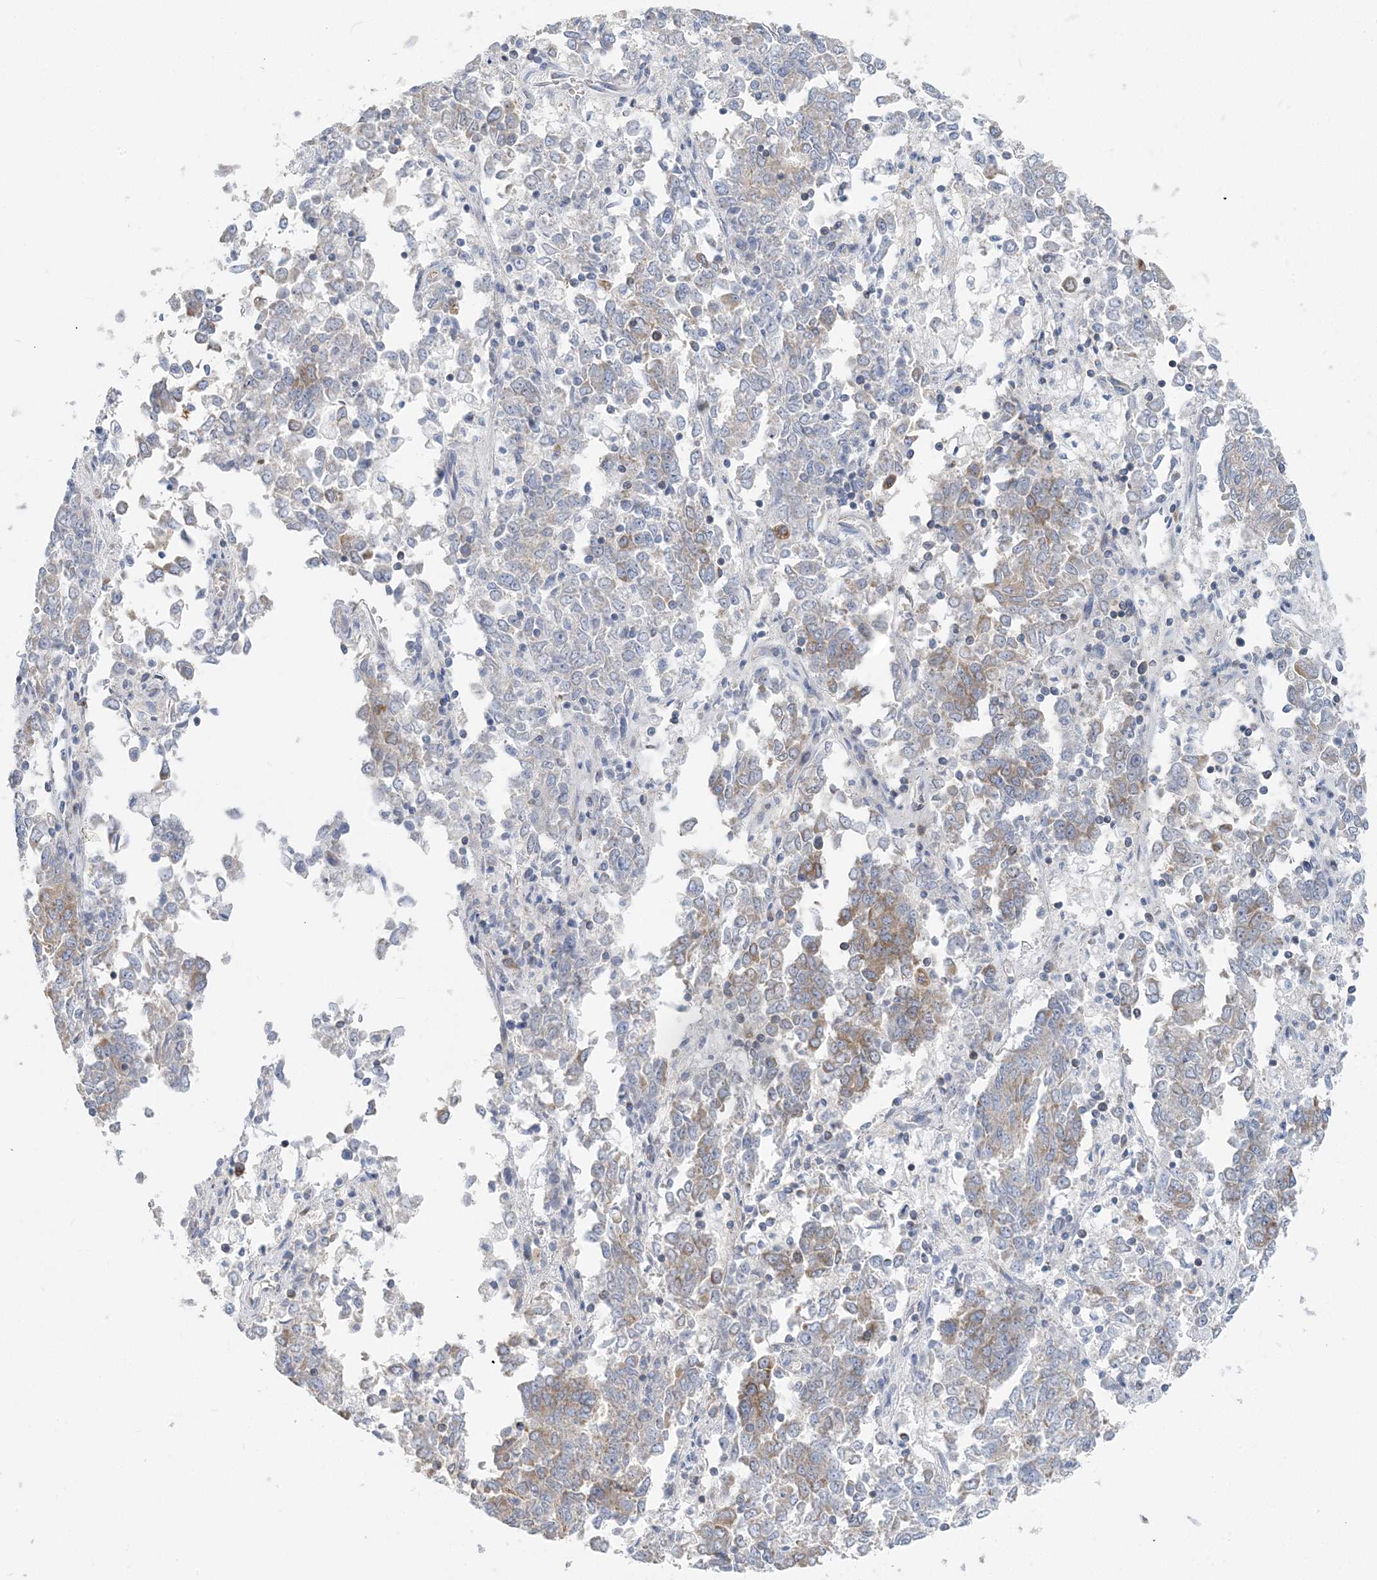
{"staining": {"intensity": "moderate", "quantity": "<25%", "location": "cytoplasmic/membranous"}, "tissue": "endometrial cancer", "cell_type": "Tumor cells", "image_type": "cancer", "snomed": [{"axis": "morphology", "description": "Adenocarcinoma, NOS"}, {"axis": "topography", "description": "Endometrium"}], "caption": "Endometrial adenocarcinoma stained with a brown dye shows moderate cytoplasmic/membranous positive staining in approximately <25% of tumor cells.", "gene": "FAM114A2", "patient": {"sex": "female", "age": 80}}